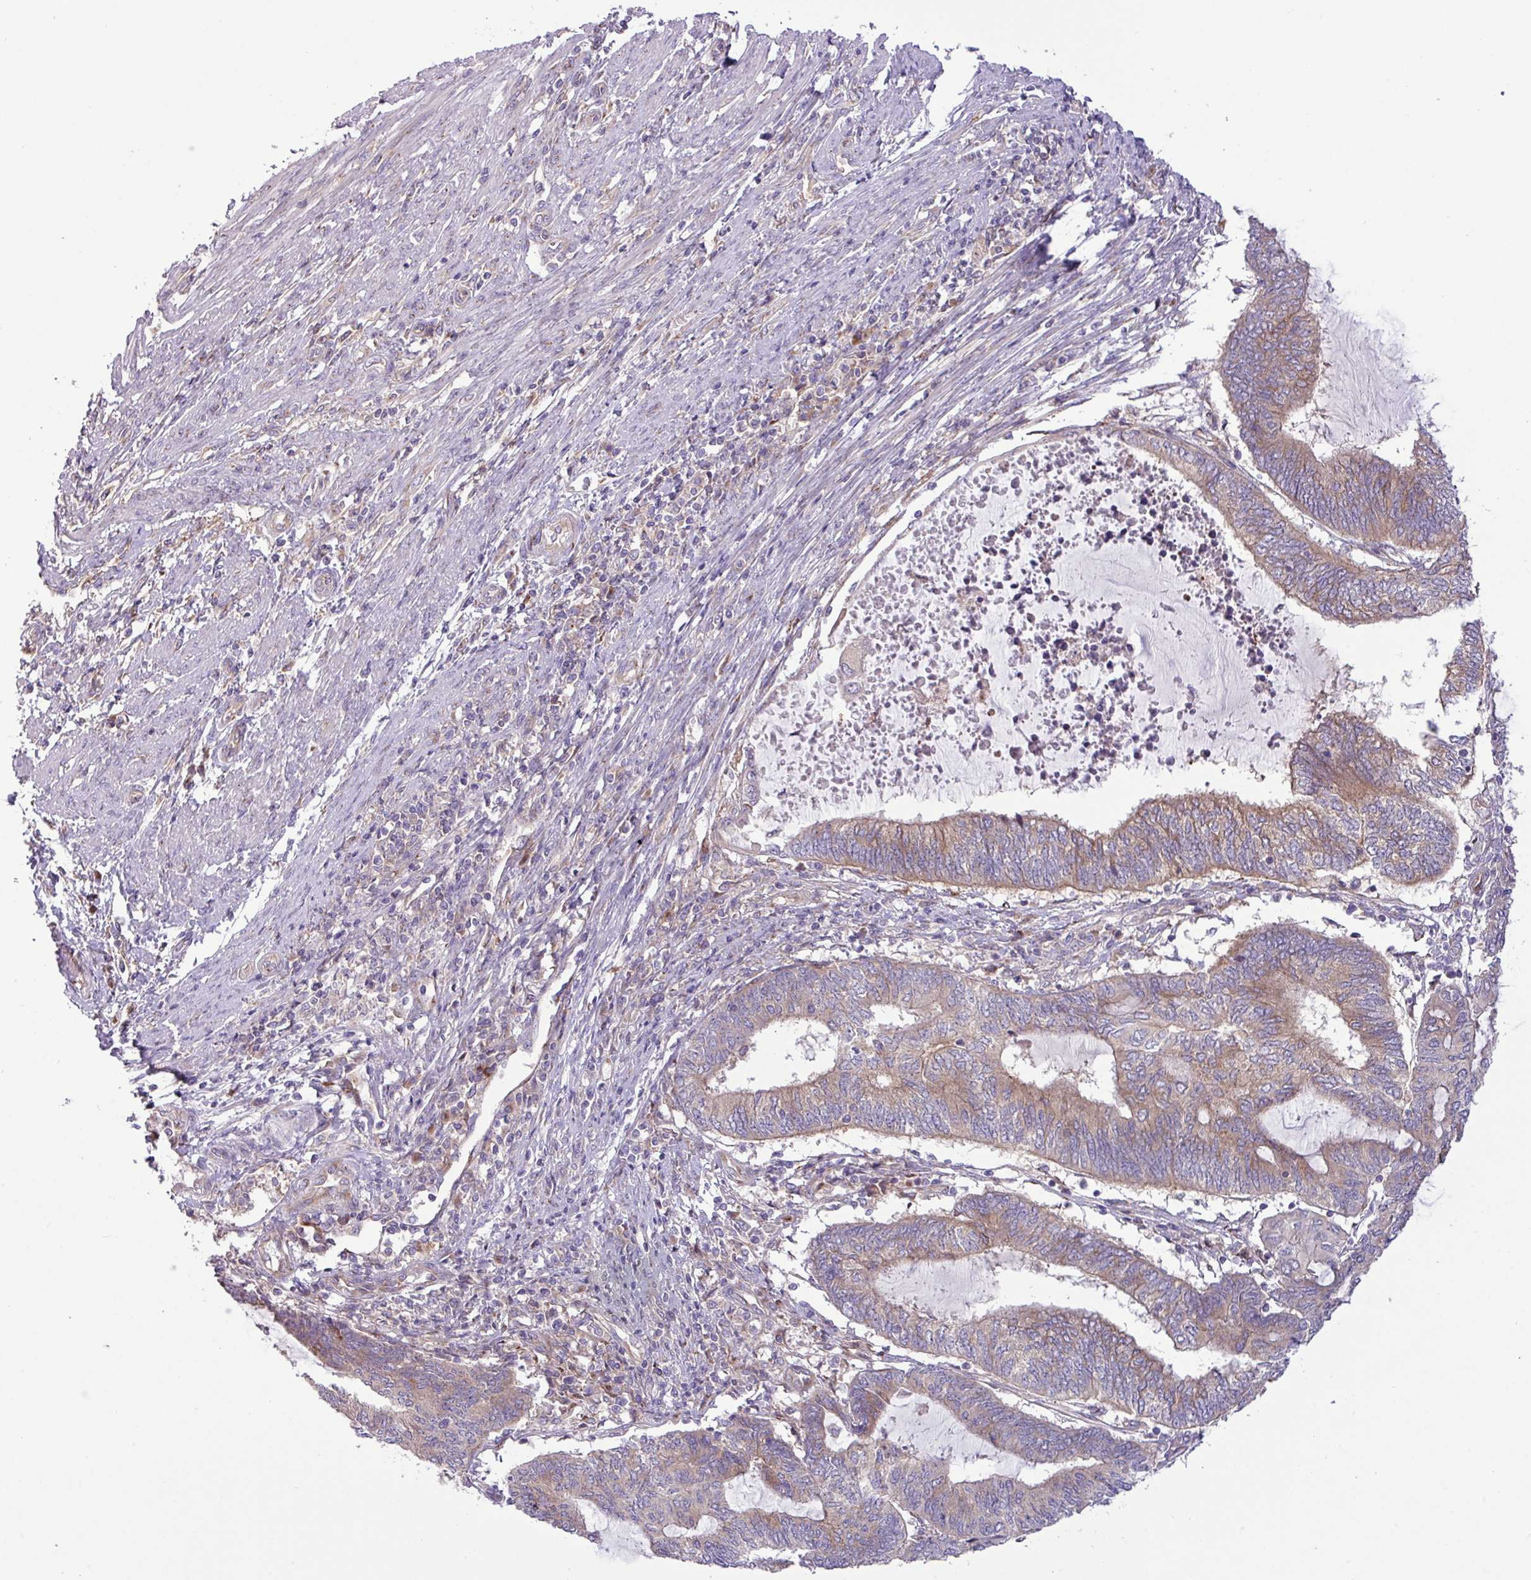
{"staining": {"intensity": "weak", "quantity": "25%-75%", "location": "cytoplasmic/membranous"}, "tissue": "endometrial cancer", "cell_type": "Tumor cells", "image_type": "cancer", "snomed": [{"axis": "morphology", "description": "Adenocarcinoma, NOS"}, {"axis": "topography", "description": "Uterus"}, {"axis": "topography", "description": "Endometrium"}], "caption": "A brown stain highlights weak cytoplasmic/membranous positivity of a protein in human adenocarcinoma (endometrial) tumor cells.", "gene": "RAB19", "patient": {"sex": "female", "age": 70}}